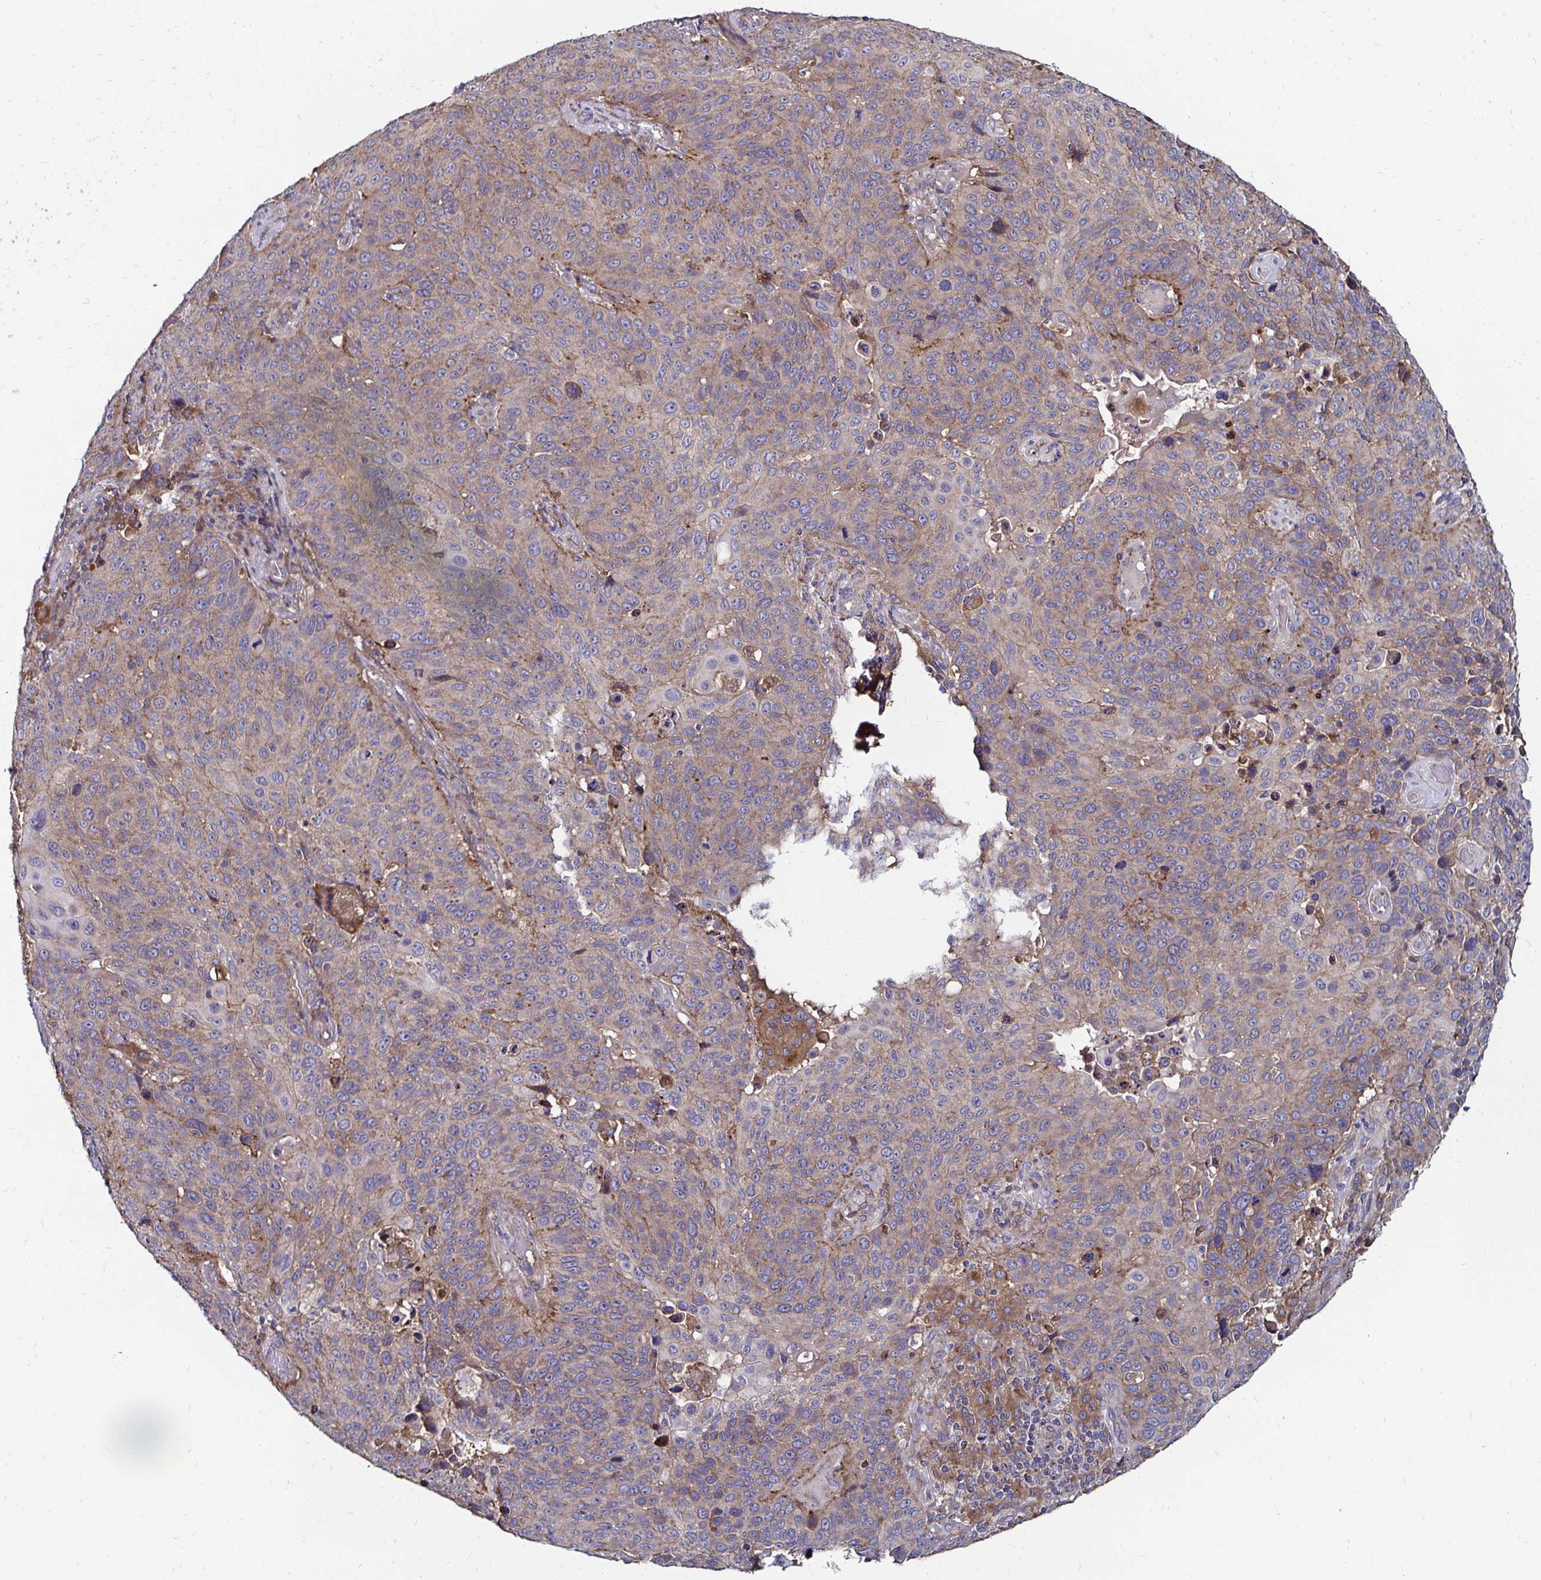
{"staining": {"intensity": "weak", "quantity": ">75%", "location": "cytoplasmic/membranous"}, "tissue": "lung cancer", "cell_type": "Tumor cells", "image_type": "cancer", "snomed": [{"axis": "morphology", "description": "Squamous cell carcinoma, NOS"}, {"axis": "topography", "description": "Lung"}], "caption": "This photomicrograph shows lung squamous cell carcinoma stained with IHC to label a protein in brown. The cytoplasmic/membranous of tumor cells show weak positivity for the protein. Nuclei are counter-stained blue.", "gene": "NCSTN", "patient": {"sex": "male", "age": 68}}